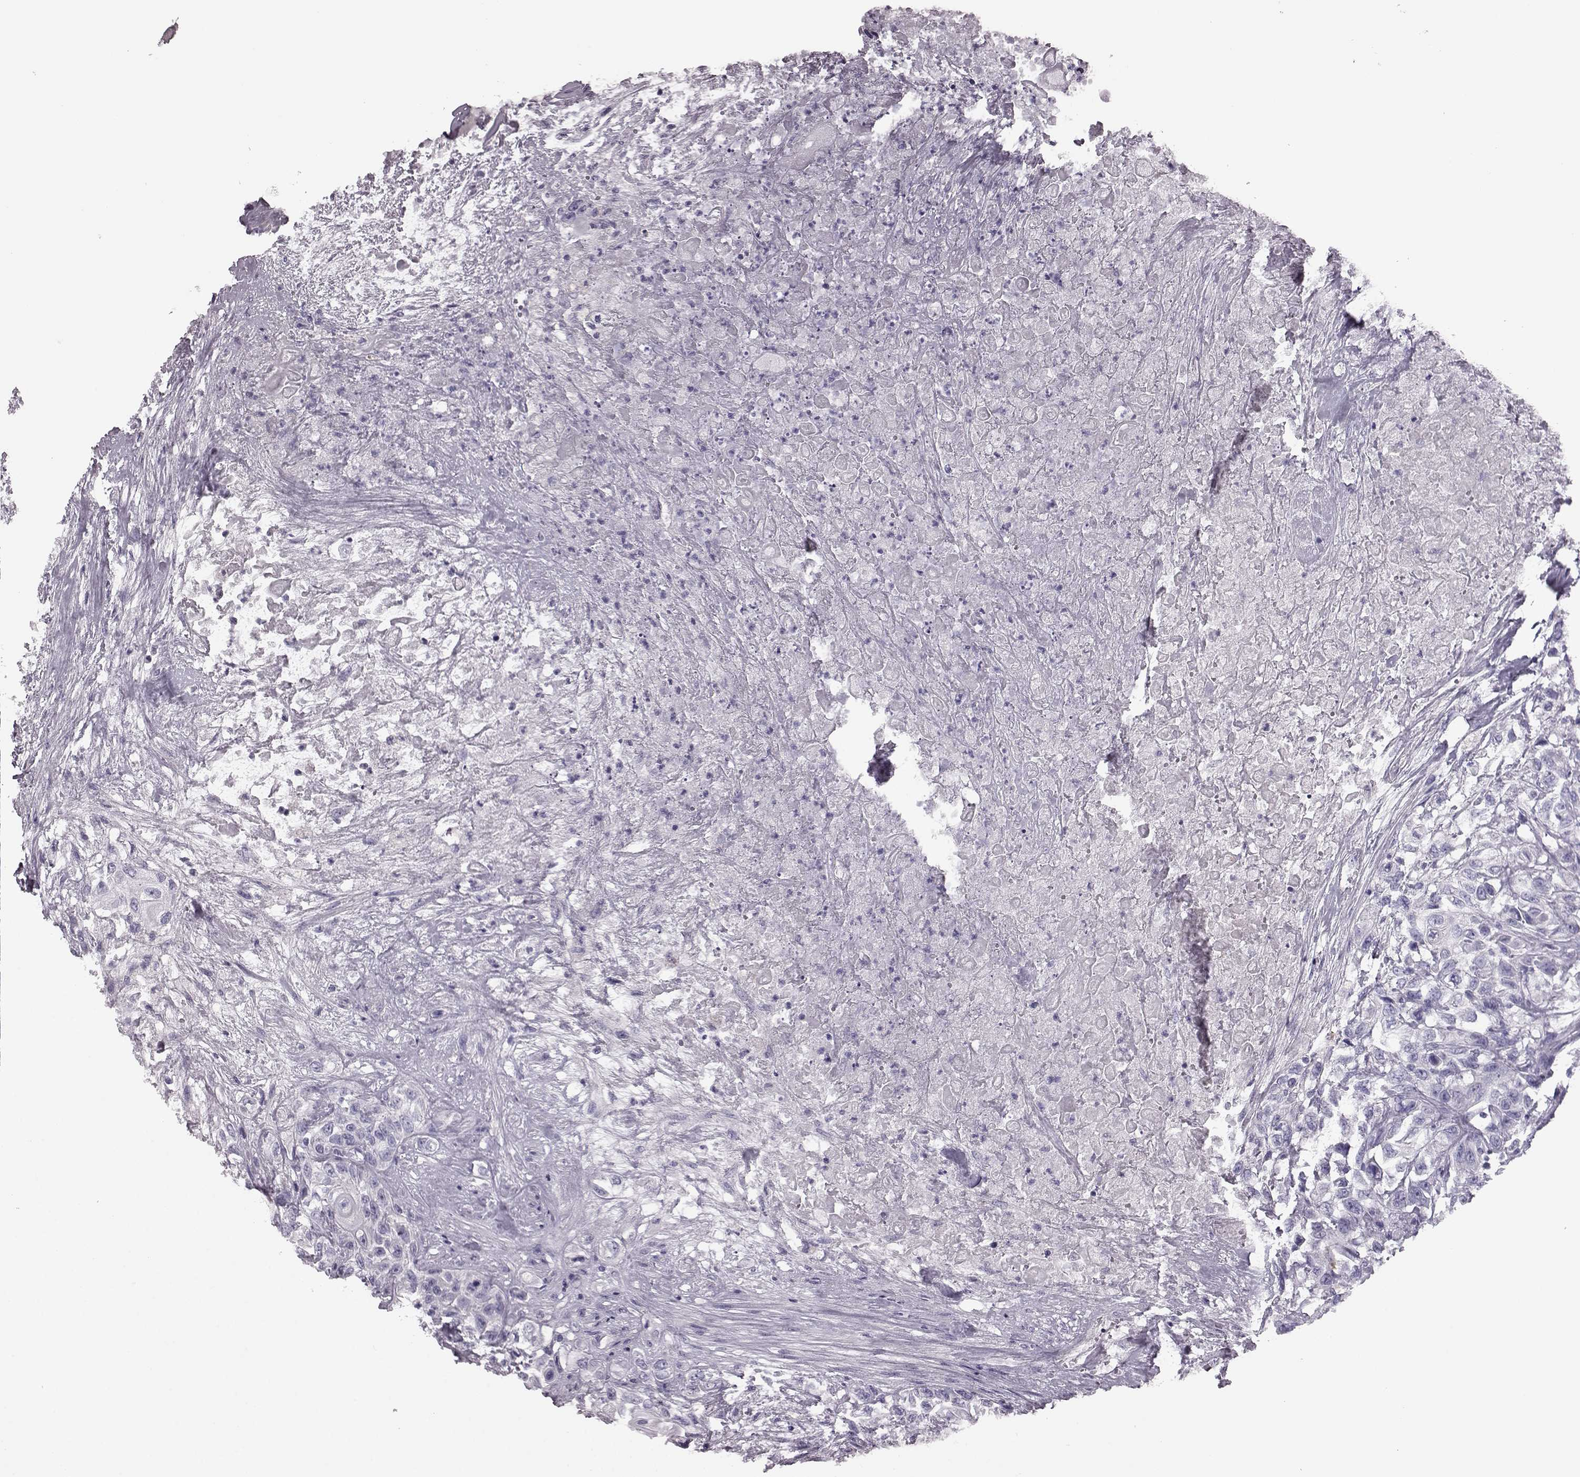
{"staining": {"intensity": "negative", "quantity": "none", "location": "none"}, "tissue": "urothelial cancer", "cell_type": "Tumor cells", "image_type": "cancer", "snomed": [{"axis": "morphology", "description": "Urothelial carcinoma, High grade"}, {"axis": "topography", "description": "Urinary bladder"}], "caption": "Immunohistochemistry photomicrograph of neoplastic tissue: urothelial cancer stained with DAB (3,3'-diaminobenzidine) reveals no significant protein positivity in tumor cells. (Stains: DAB IHC with hematoxylin counter stain, Microscopy: brightfield microscopy at high magnification).", "gene": "SNTG1", "patient": {"sex": "female", "age": 56}}